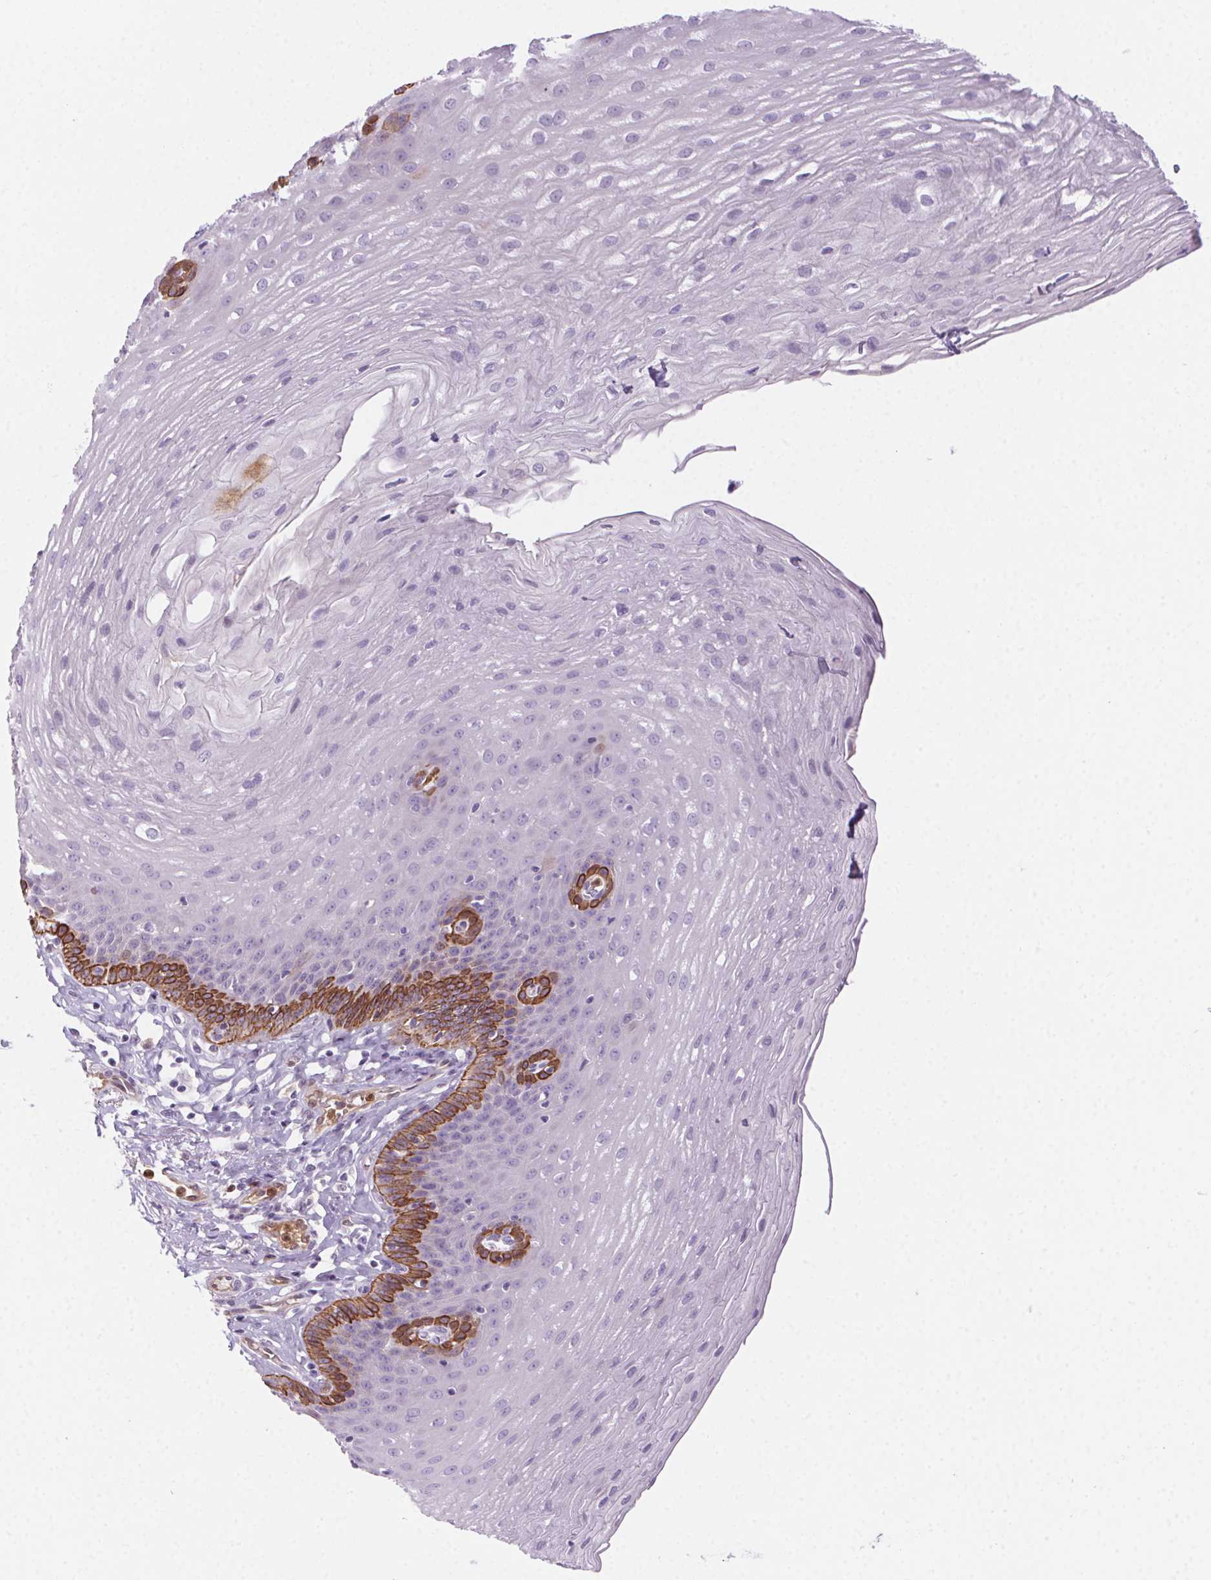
{"staining": {"intensity": "strong", "quantity": "<25%", "location": "cytoplasmic/membranous"}, "tissue": "esophagus", "cell_type": "Squamous epithelial cells", "image_type": "normal", "snomed": [{"axis": "morphology", "description": "Normal tissue, NOS"}, {"axis": "topography", "description": "Esophagus"}], "caption": "Protein staining by immunohistochemistry (IHC) demonstrates strong cytoplasmic/membranous expression in approximately <25% of squamous epithelial cells in normal esophagus.", "gene": "TMEM45A", "patient": {"sex": "female", "age": 81}}